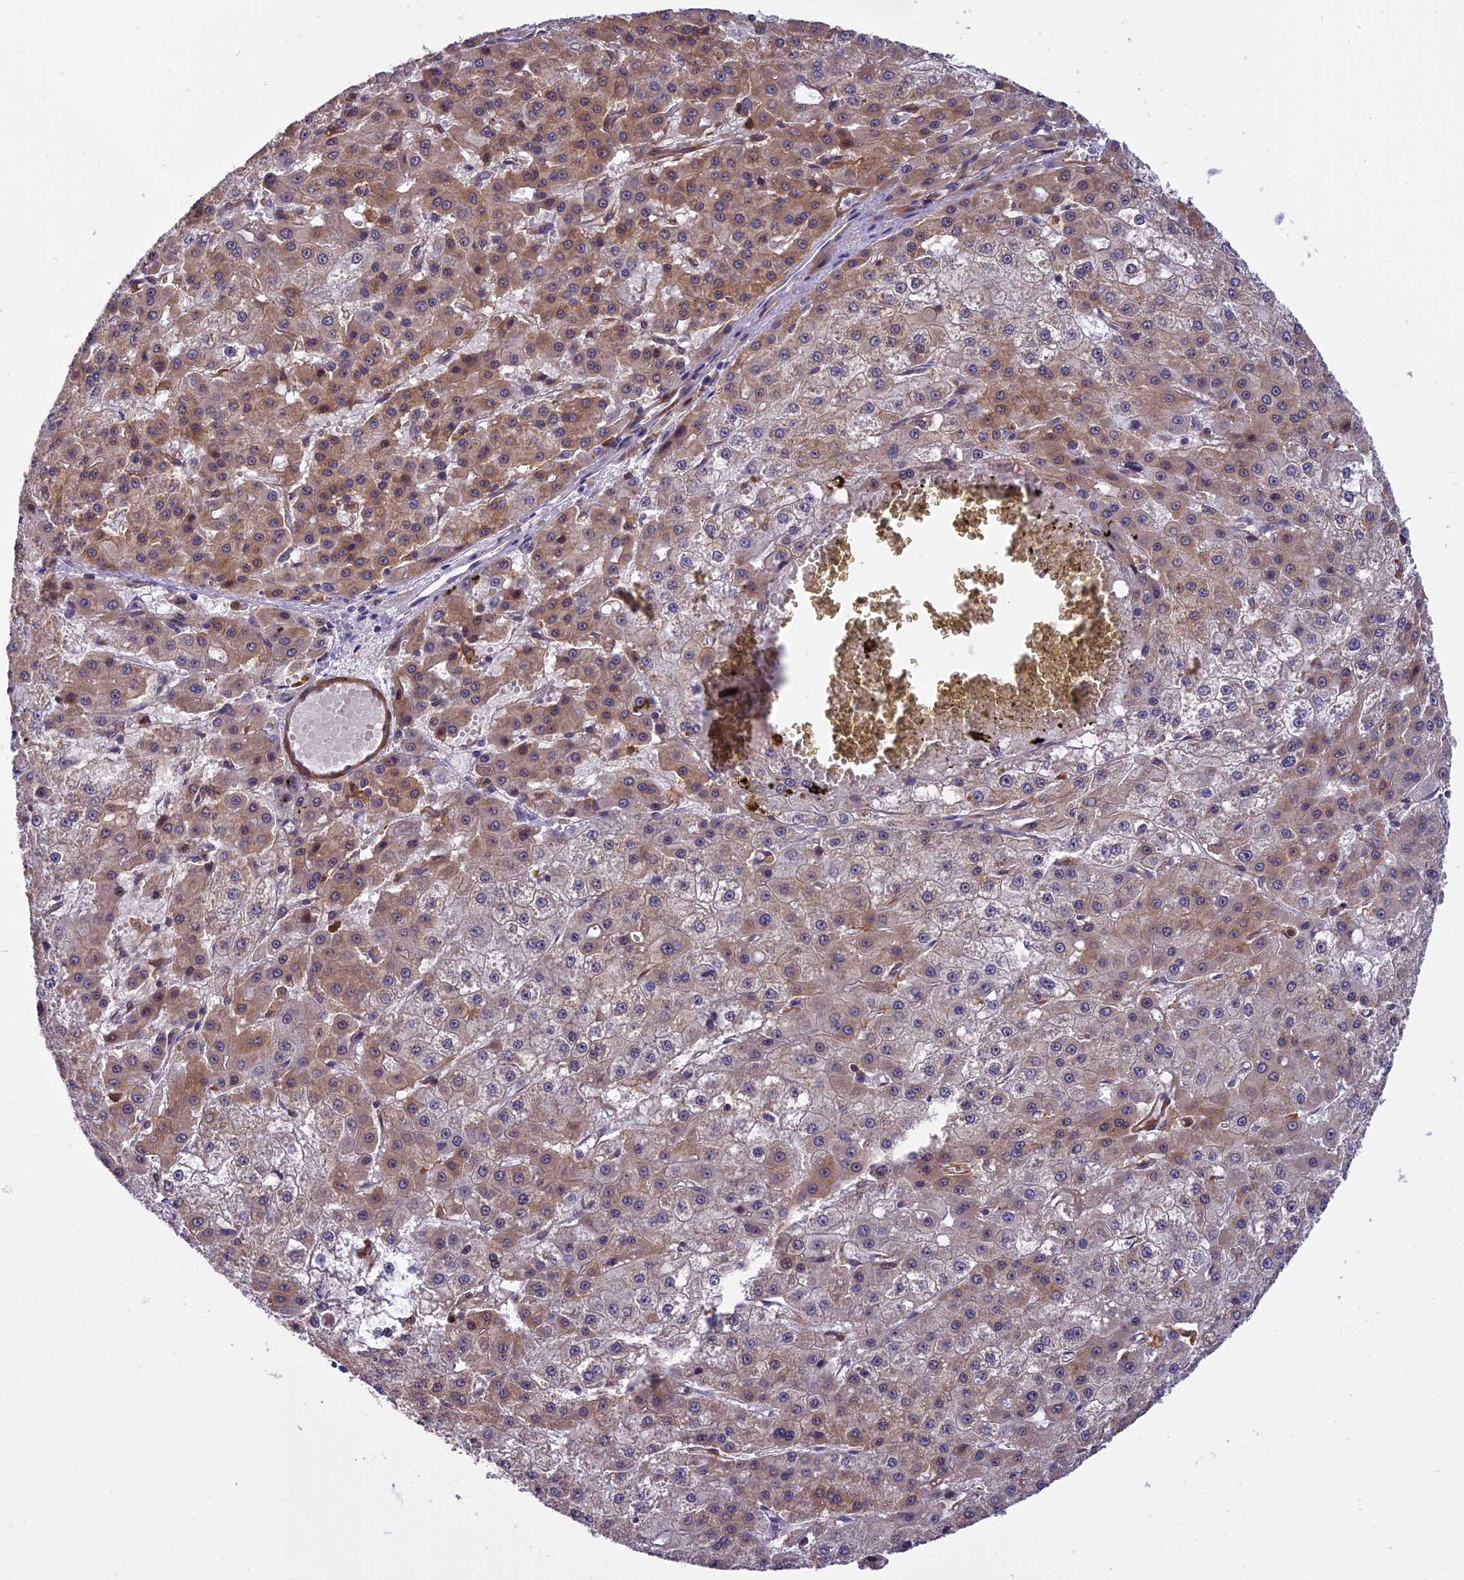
{"staining": {"intensity": "moderate", "quantity": ">75%", "location": "cytoplasmic/membranous"}, "tissue": "liver cancer", "cell_type": "Tumor cells", "image_type": "cancer", "snomed": [{"axis": "morphology", "description": "Carcinoma, Hepatocellular, NOS"}, {"axis": "topography", "description": "Liver"}], "caption": "Tumor cells demonstrate medium levels of moderate cytoplasmic/membranous positivity in about >75% of cells in human hepatocellular carcinoma (liver). (IHC, brightfield microscopy, high magnification).", "gene": "EHBP1L1", "patient": {"sex": "male", "age": 47}}